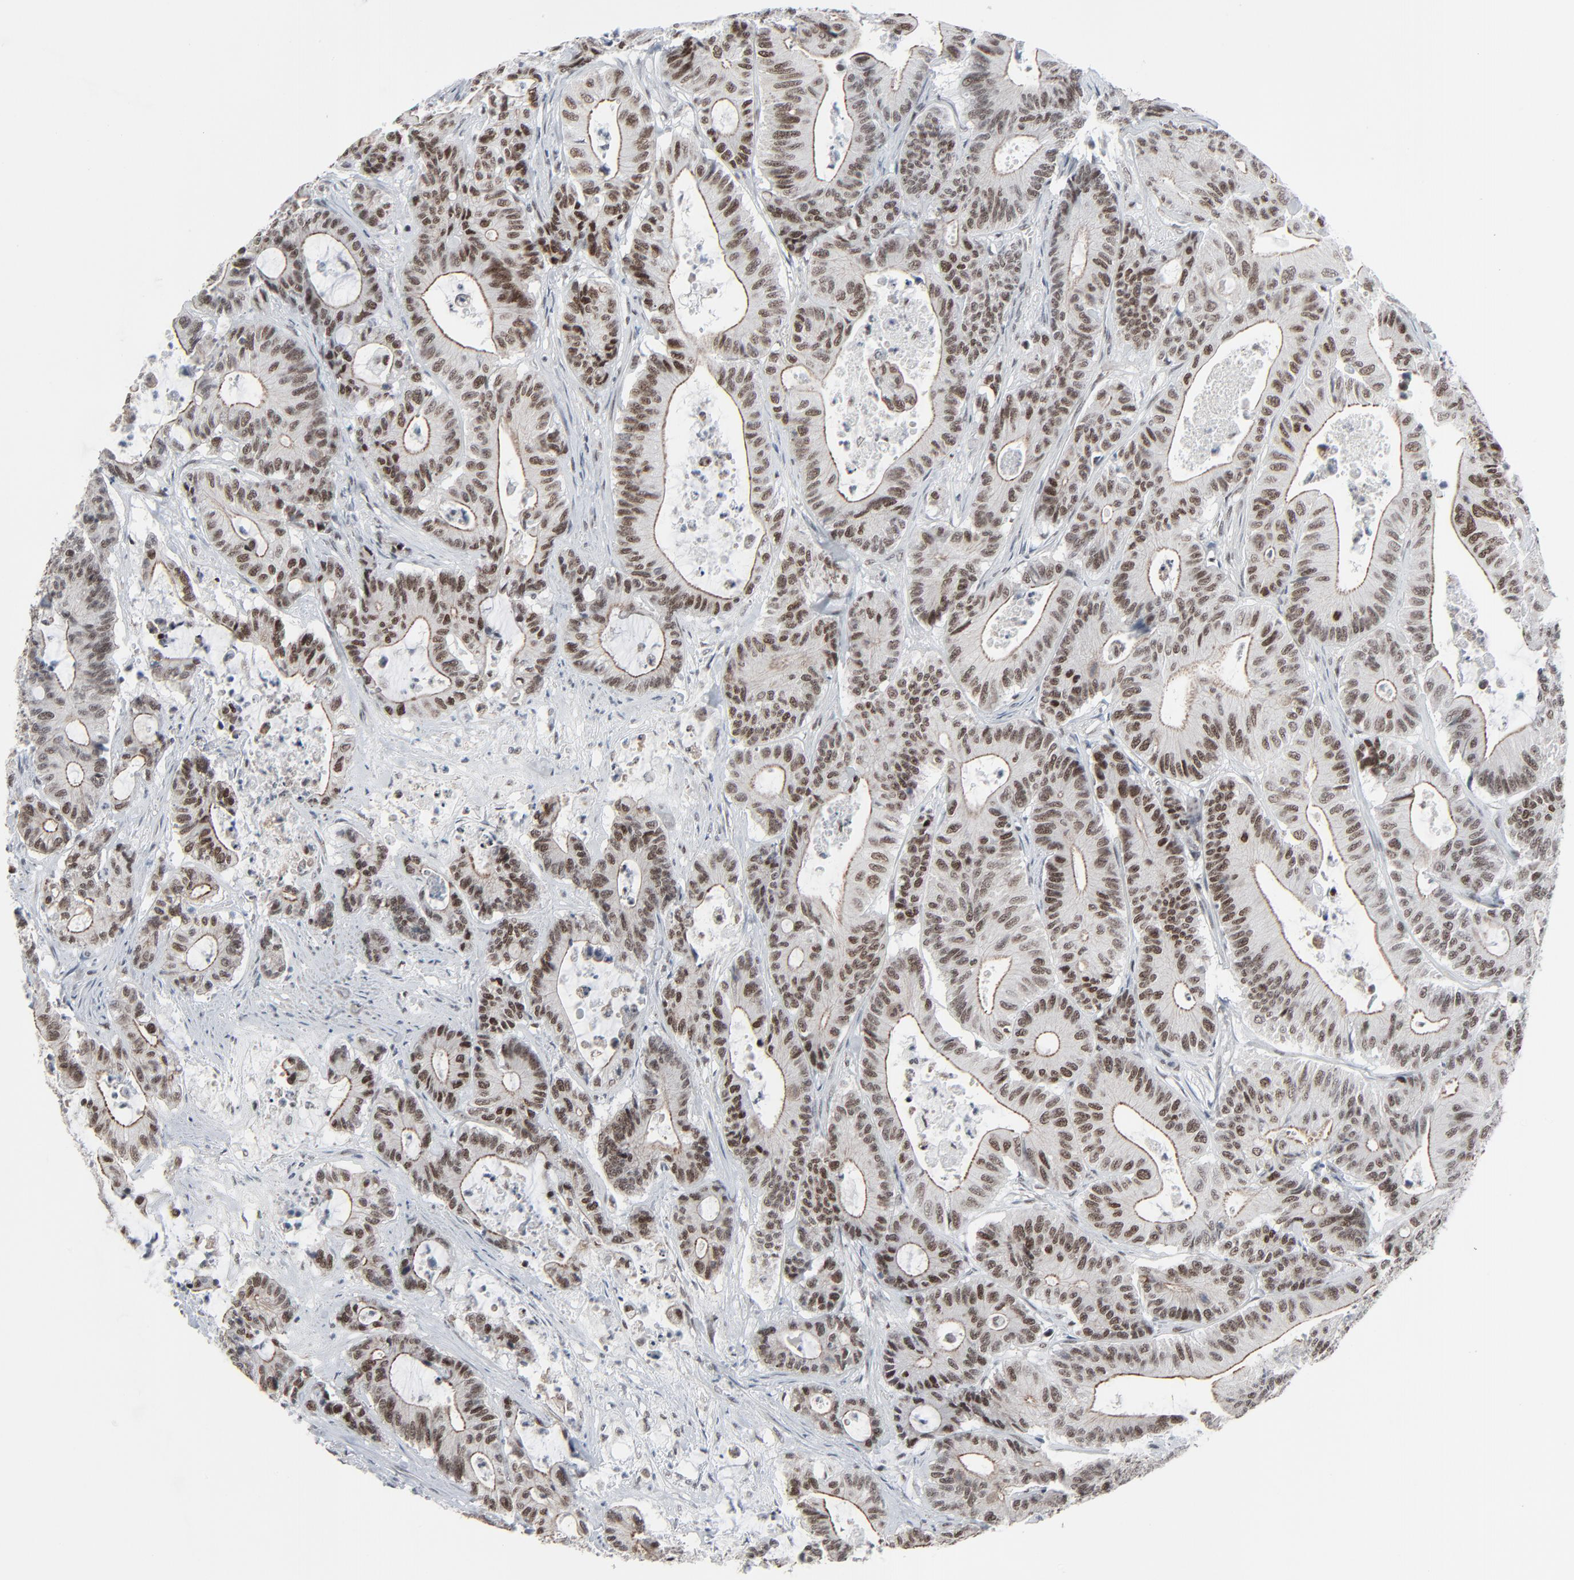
{"staining": {"intensity": "moderate", "quantity": ">75%", "location": "nuclear"}, "tissue": "colorectal cancer", "cell_type": "Tumor cells", "image_type": "cancer", "snomed": [{"axis": "morphology", "description": "Adenocarcinoma, NOS"}, {"axis": "topography", "description": "Colon"}], "caption": "There is medium levels of moderate nuclear staining in tumor cells of colorectal adenocarcinoma, as demonstrated by immunohistochemical staining (brown color).", "gene": "FBXO28", "patient": {"sex": "female", "age": 84}}